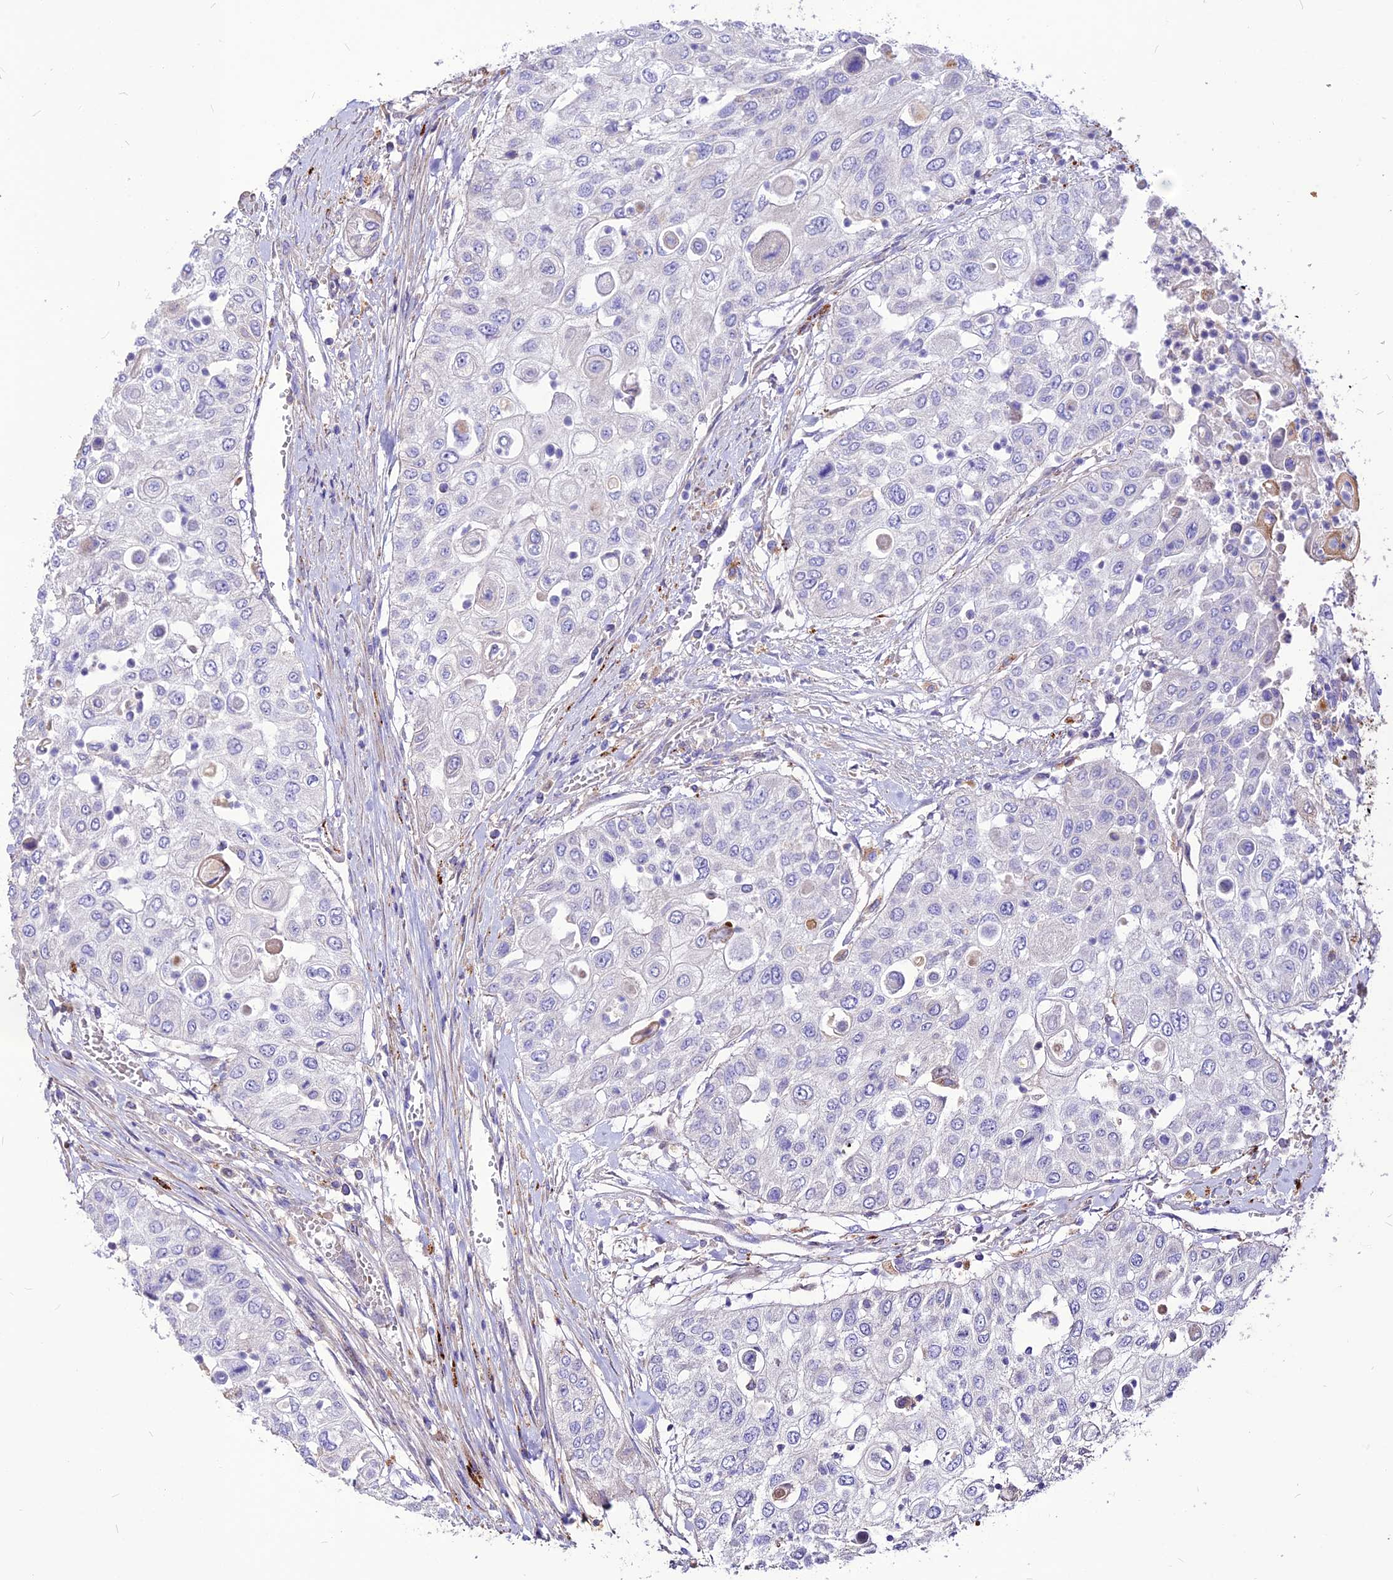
{"staining": {"intensity": "negative", "quantity": "none", "location": "none"}, "tissue": "urothelial cancer", "cell_type": "Tumor cells", "image_type": "cancer", "snomed": [{"axis": "morphology", "description": "Urothelial carcinoma, High grade"}, {"axis": "topography", "description": "Urinary bladder"}], "caption": "The IHC image has no significant staining in tumor cells of high-grade urothelial carcinoma tissue.", "gene": "RIMOC1", "patient": {"sex": "female", "age": 79}}